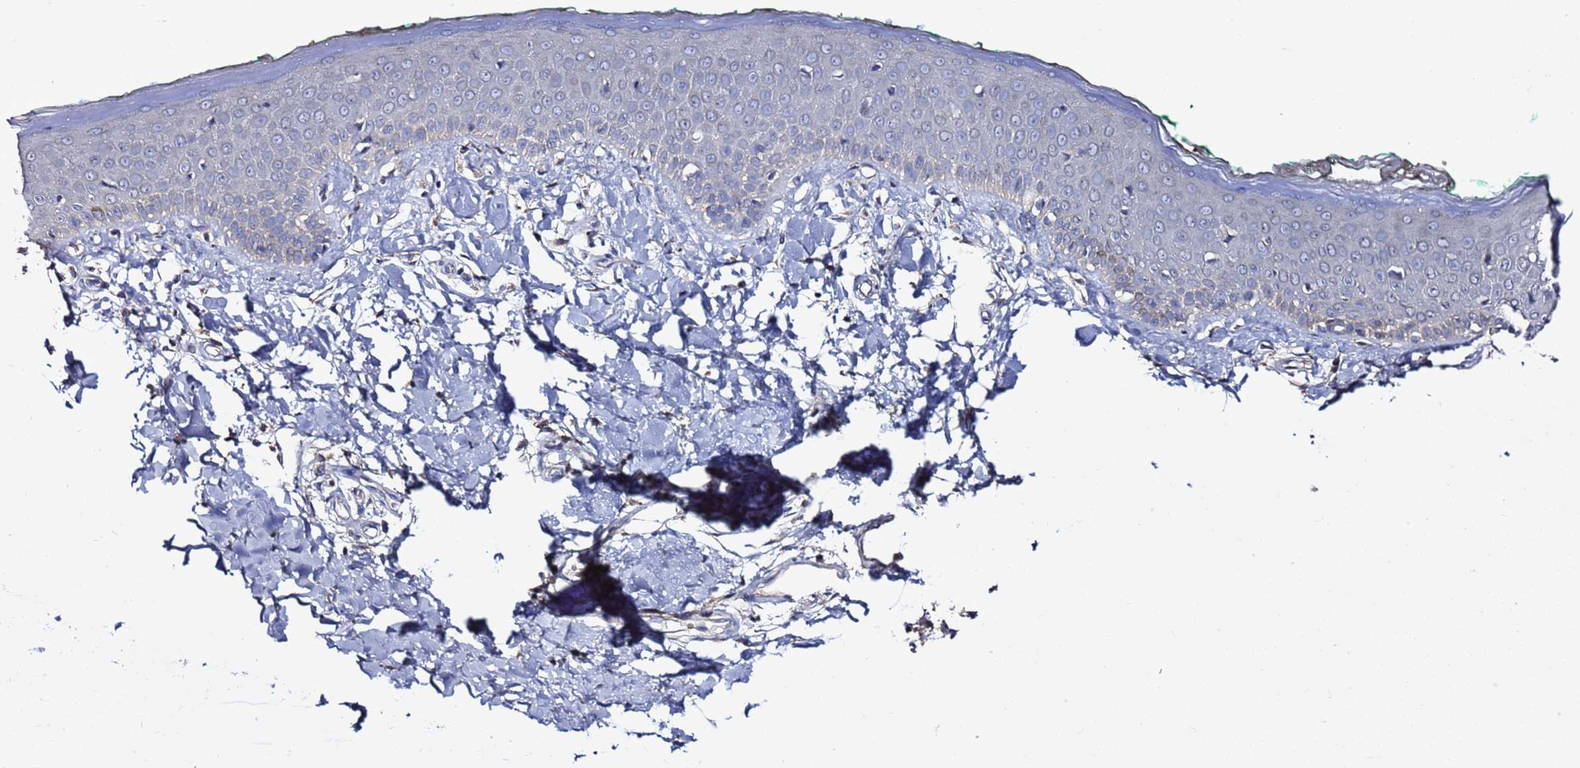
{"staining": {"intensity": "negative", "quantity": "none", "location": "none"}, "tissue": "skin", "cell_type": "Fibroblasts", "image_type": "normal", "snomed": [{"axis": "morphology", "description": "Normal tissue, NOS"}, {"axis": "morphology", "description": "Malignant melanoma, NOS"}, {"axis": "topography", "description": "Skin"}], "caption": "A high-resolution histopathology image shows IHC staining of normal skin, which shows no significant positivity in fibroblasts.", "gene": "RABL2A", "patient": {"sex": "male", "age": 62}}